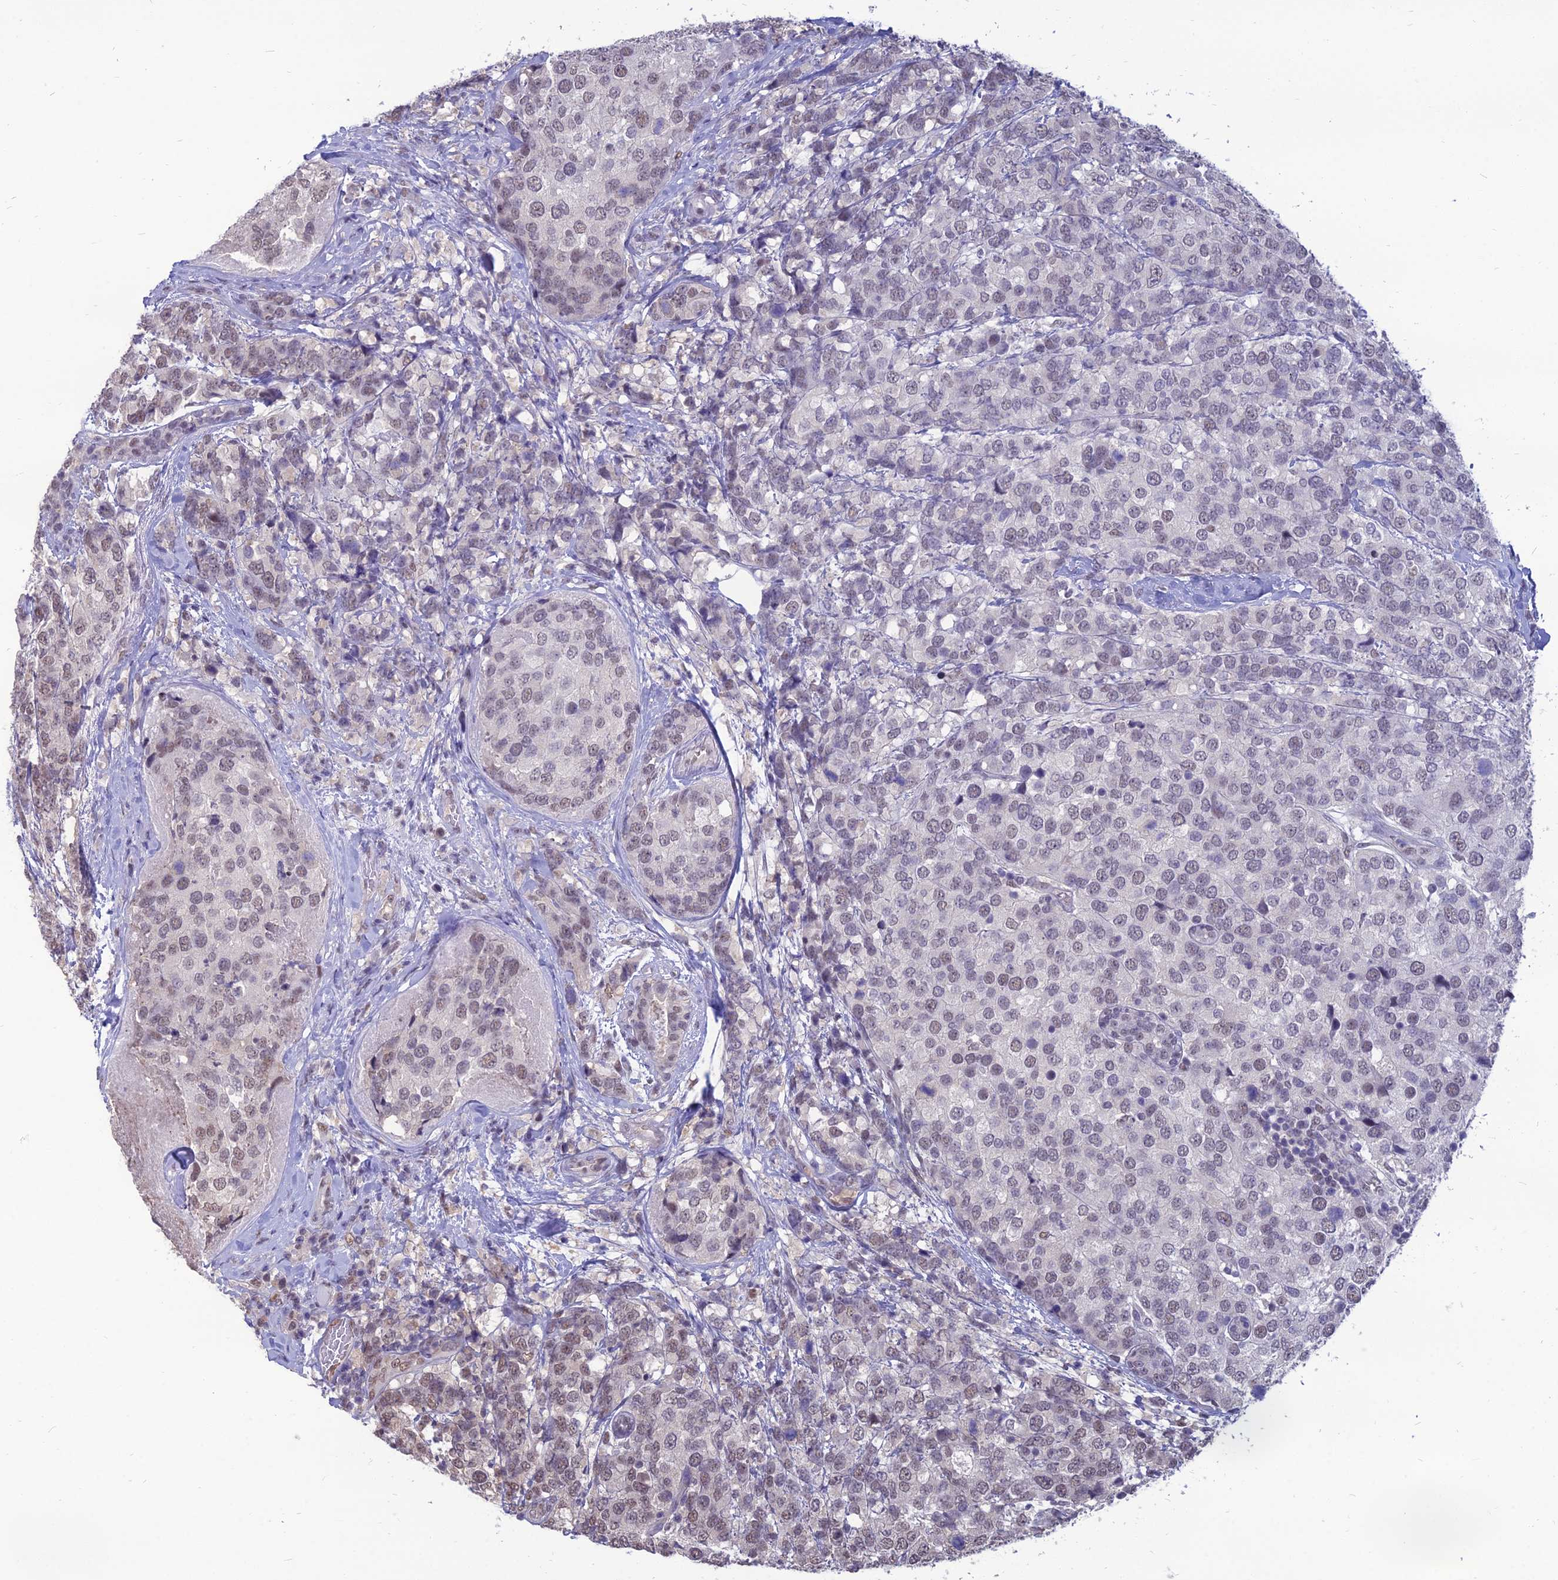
{"staining": {"intensity": "weak", "quantity": "<25%", "location": "nuclear"}, "tissue": "breast cancer", "cell_type": "Tumor cells", "image_type": "cancer", "snomed": [{"axis": "morphology", "description": "Lobular carcinoma"}, {"axis": "topography", "description": "Breast"}], "caption": "A histopathology image of human breast cancer is negative for staining in tumor cells. (Brightfield microscopy of DAB (3,3'-diaminobenzidine) IHC at high magnification).", "gene": "SRSF7", "patient": {"sex": "female", "age": 59}}